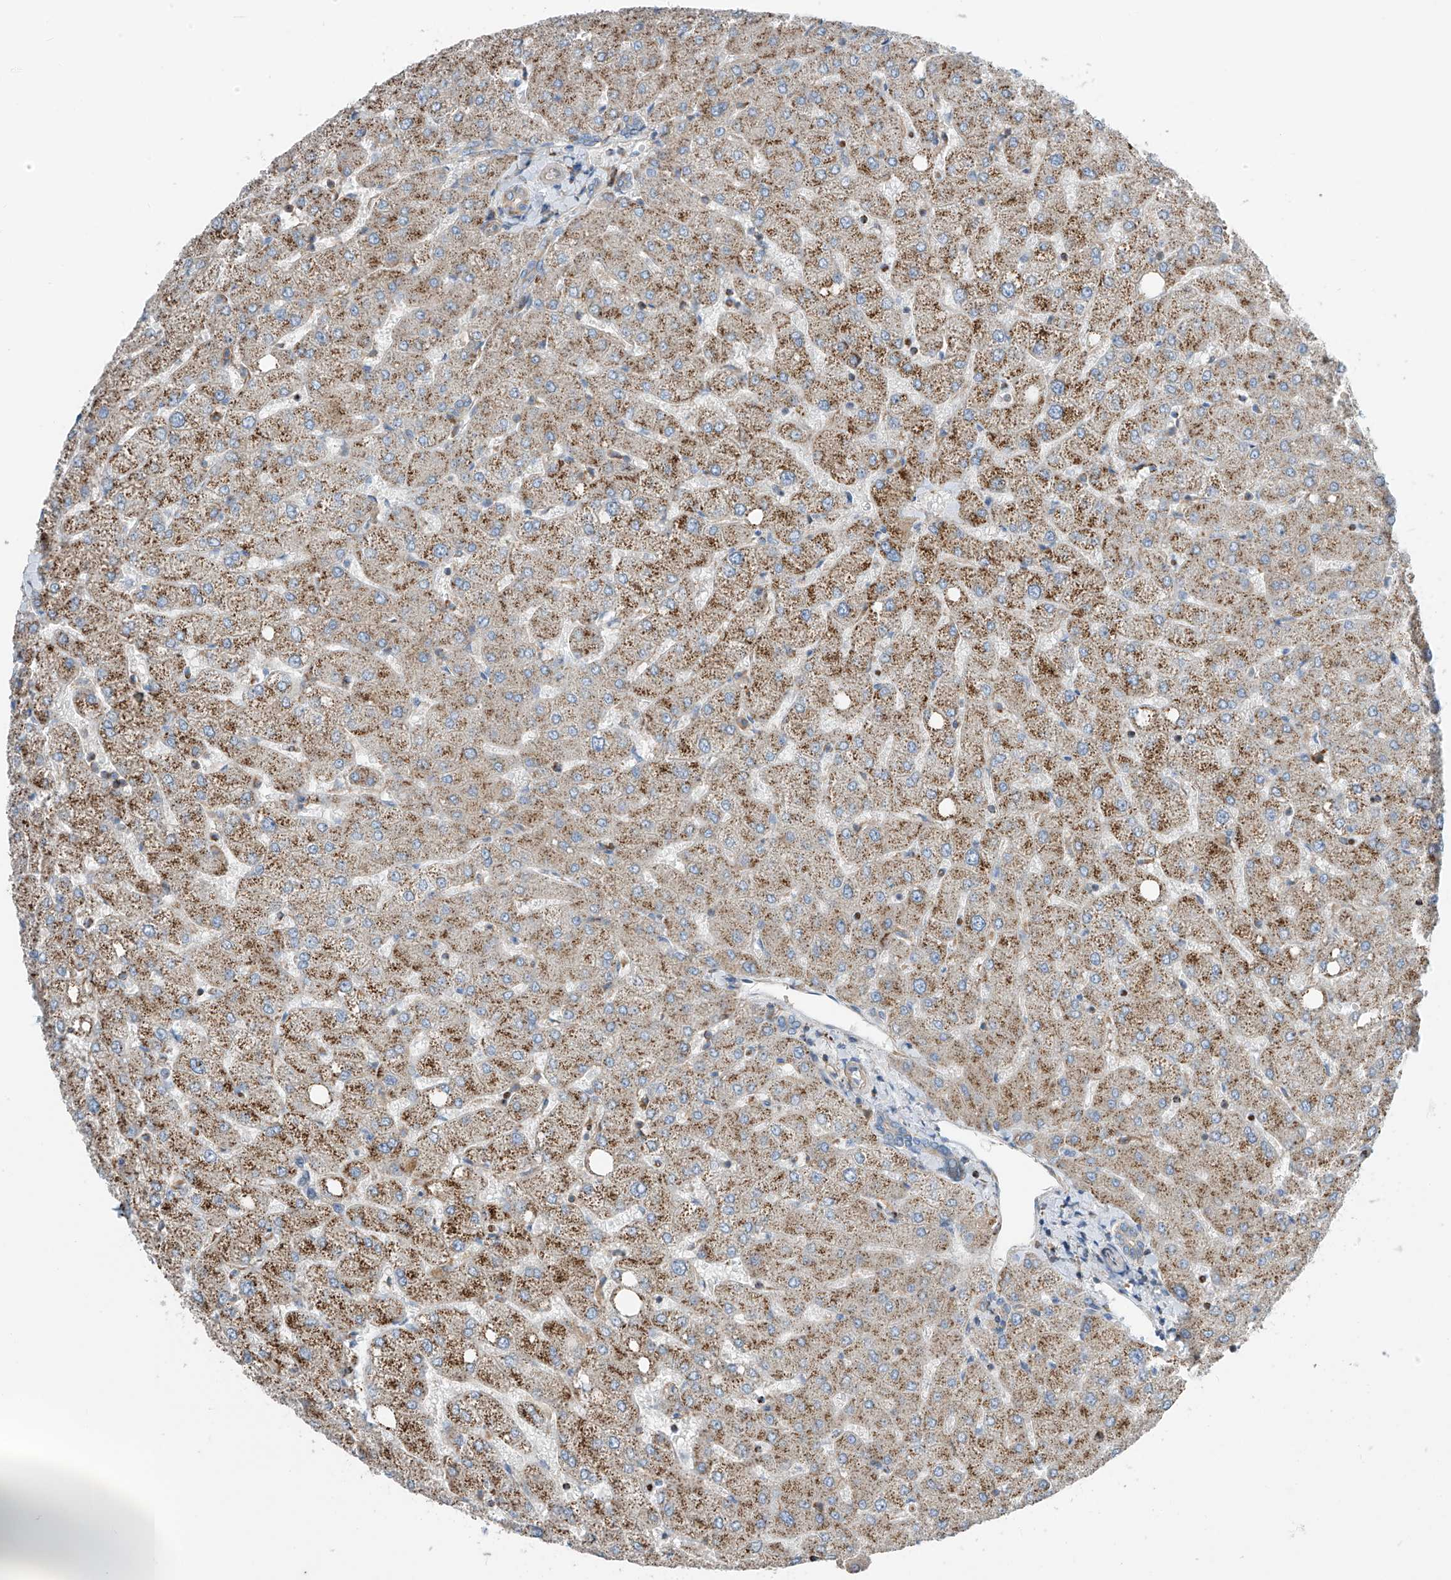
{"staining": {"intensity": "weak", "quantity": "<25%", "location": "cytoplasmic/membranous"}, "tissue": "liver", "cell_type": "Cholangiocytes", "image_type": "normal", "snomed": [{"axis": "morphology", "description": "Normal tissue, NOS"}, {"axis": "topography", "description": "Liver"}], "caption": "Cholangiocytes are negative for protein expression in normal human liver.", "gene": "SLC1A5", "patient": {"sex": "female", "age": 54}}